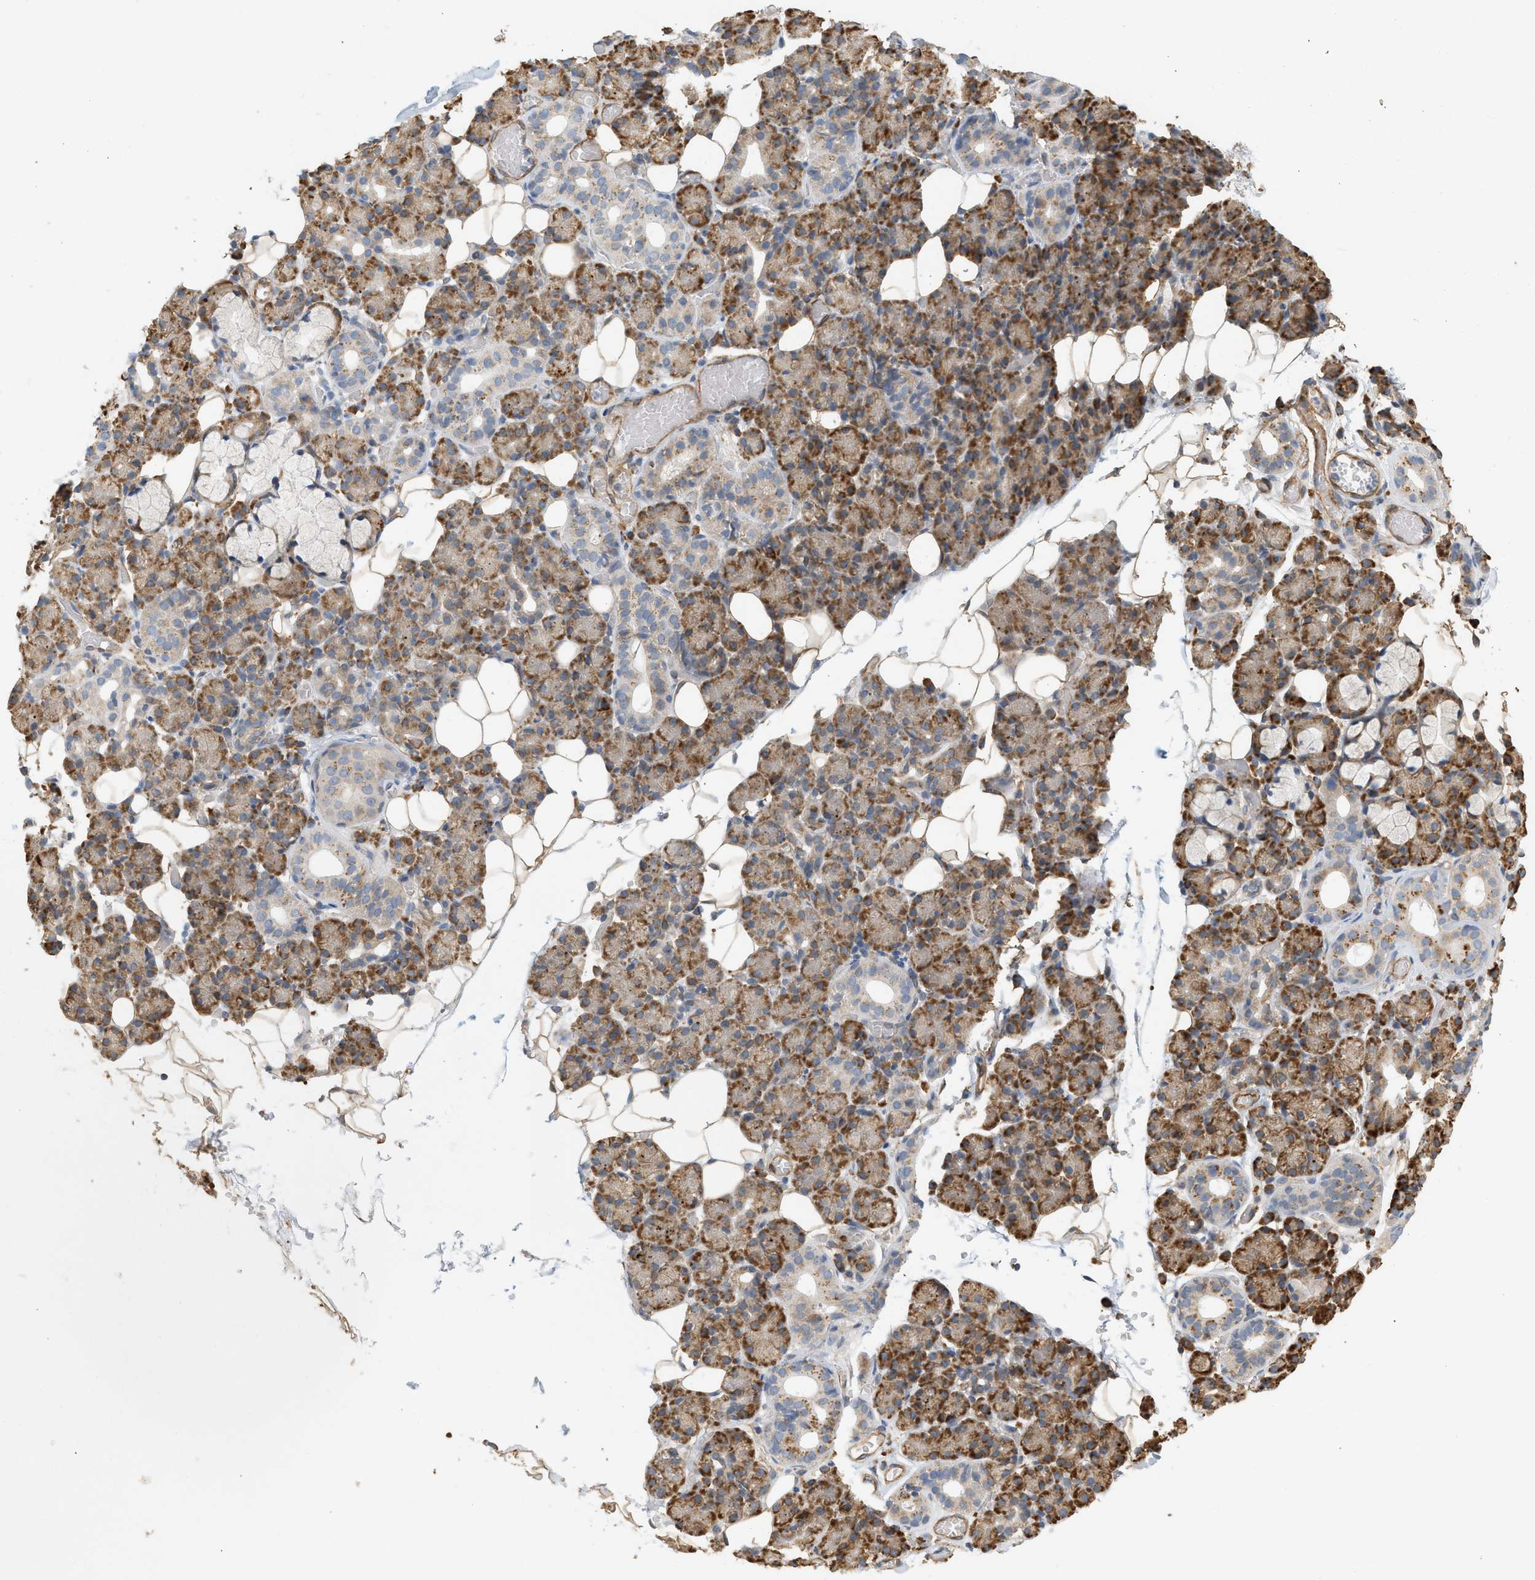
{"staining": {"intensity": "moderate", "quantity": ">75%", "location": "cytoplasmic/membranous"}, "tissue": "salivary gland", "cell_type": "Glandular cells", "image_type": "normal", "snomed": [{"axis": "morphology", "description": "Normal tissue, NOS"}, {"axis": "topography", "description": "Salivary gland"}], "caption": "DAB immunohistochemical staining of unremarkable salivary gland reveals moderate cytoplasmic/membranous protein staining in approximately >75% of glandular cells. The staining is performed using DAB brown chromogen to label protein expression. The nuclei are counter-stained blue using hematoxylin.", "gene": "SVOP", "patient": {"sex": "male", "age": 63}}